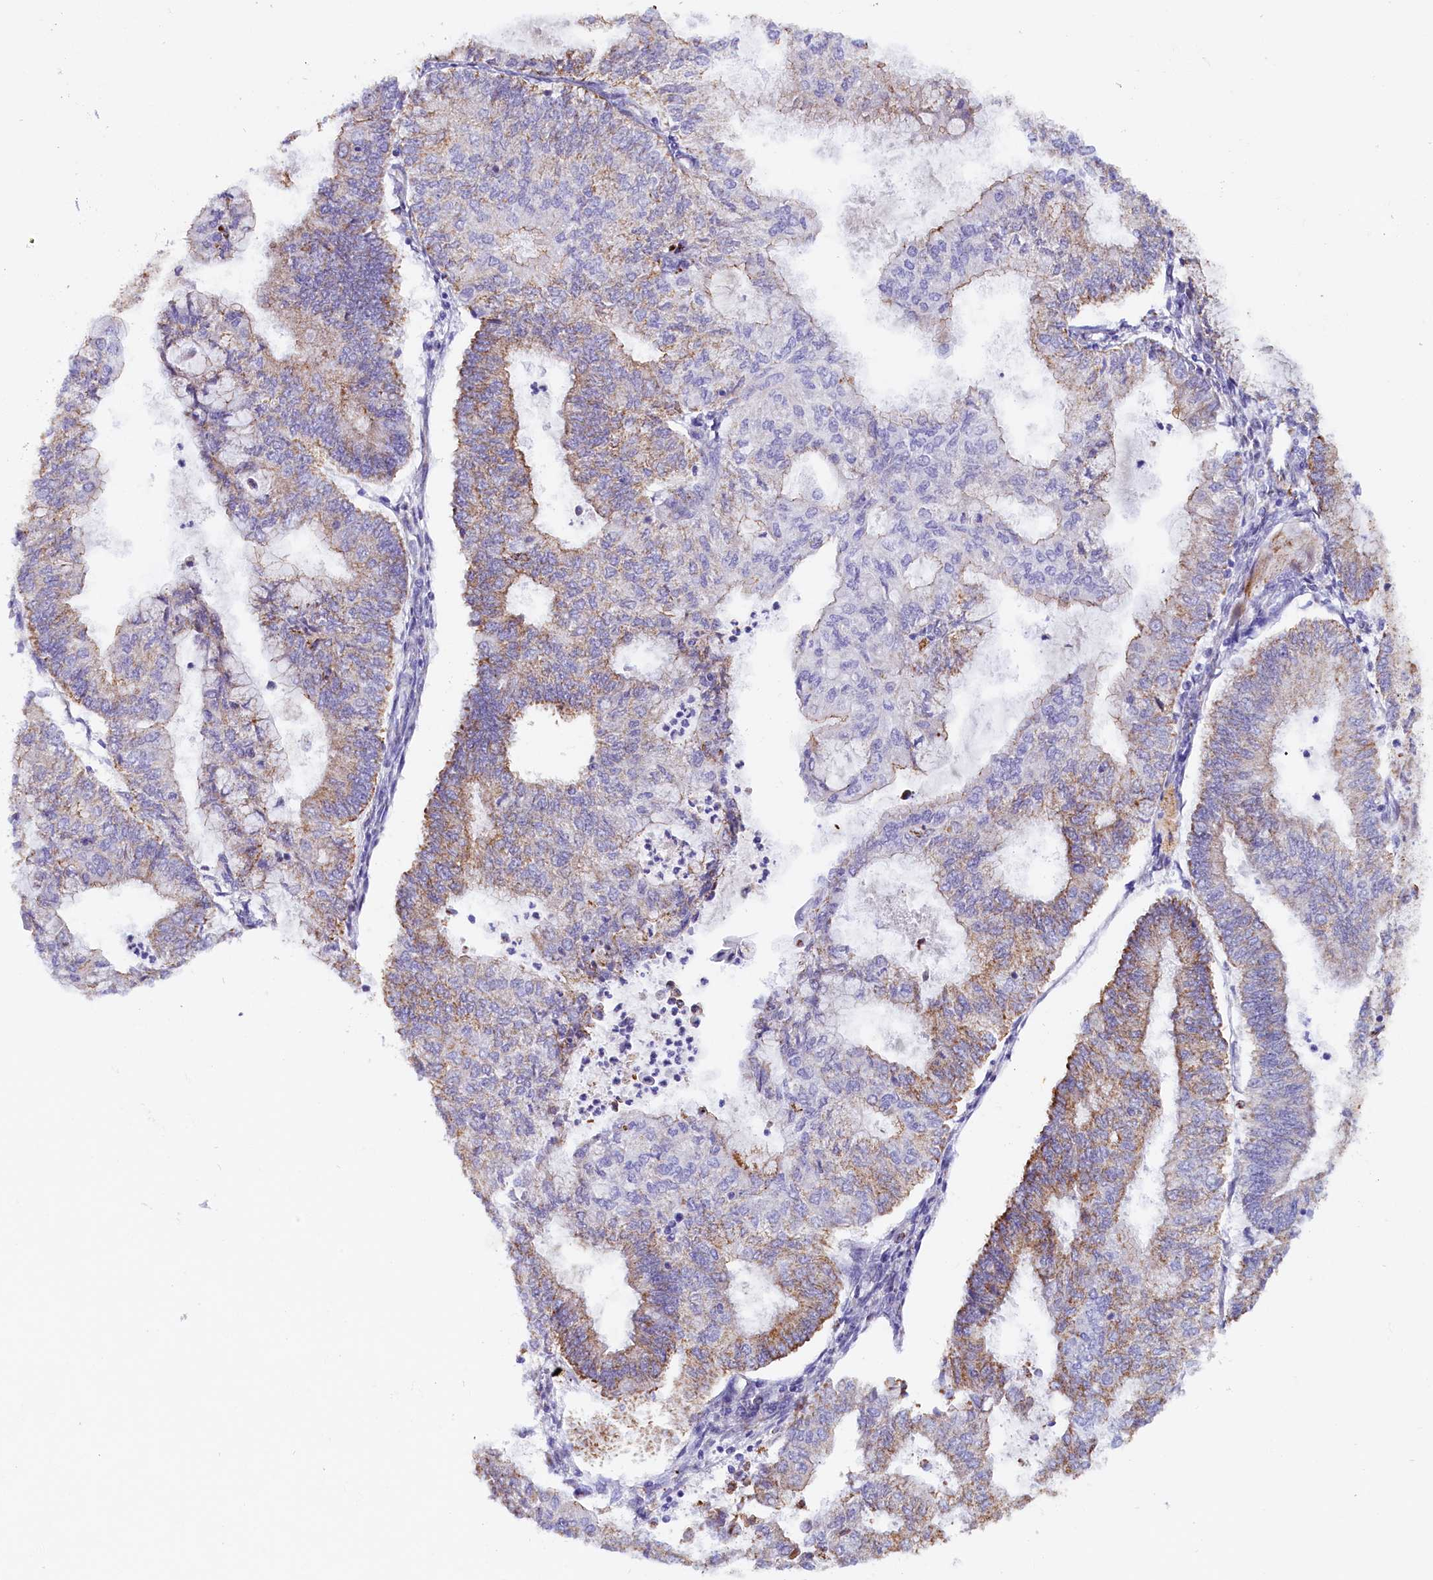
{"staining": {"intensity": "moderate", "quantity": ">75%", "location": "cytoplasmic/membranous"}, "tissue": "endometrial cancer", "cell_type": "Tumor cells", "image_type": "cancer", "snomed": [{"axis": "morphology", "description": "Adenocarcinoma, NOS"}, {"axis": "topography", "description": "Endometrium"}], "caption": "A micrograph showing moderate cytoplasmic/membranous expression in approximately >75% of tumor cells in endometrial cancer, as visualized by brown immunohistochemical staining.", "gene": "AKTIP", "patient": {"sex": "female", "age": 59}}